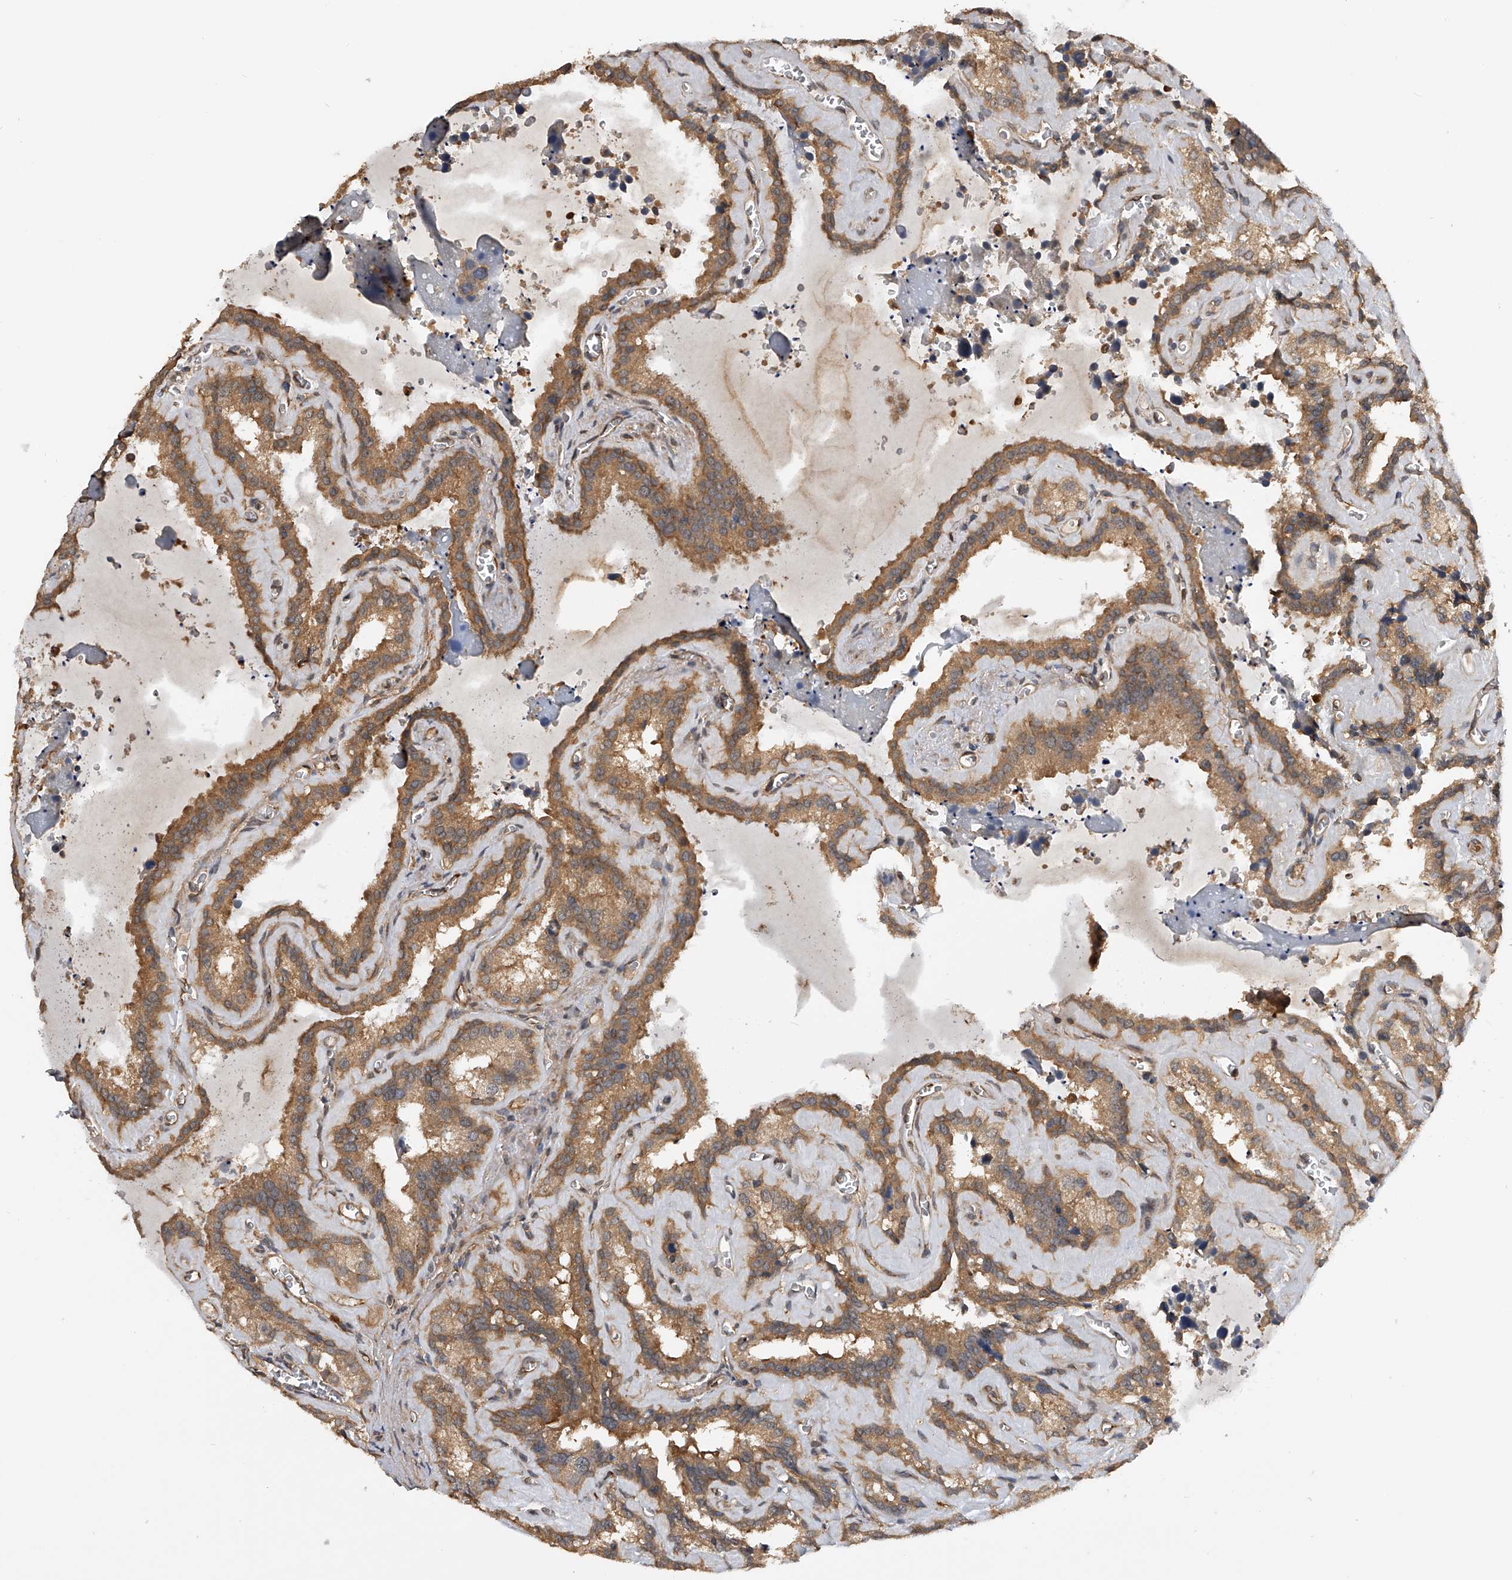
{"staining": {"intensity": "moderate", "quantity": ">75%", "location": "cytoplasmic/membranous"}, "tissue": "seminal vesicle", "cell_type": "Glandular cells", "image_type": "normal", "snomed": [{"axis": "morphology", "description": "Normal tissue, NOS"}, {"axis": "topography", "description": "Prostate"}, {"axis": "topography", "description": "Seminal veicle"}], "caption": "Brown immunohistochemical staining in unremarkable seminal vesicle shows moderate cytoplasmic/membranous staining in approximately >75% of glandular cells.", "gene": "PTPRA", "patient": {"sex": "male", "age": 59}}